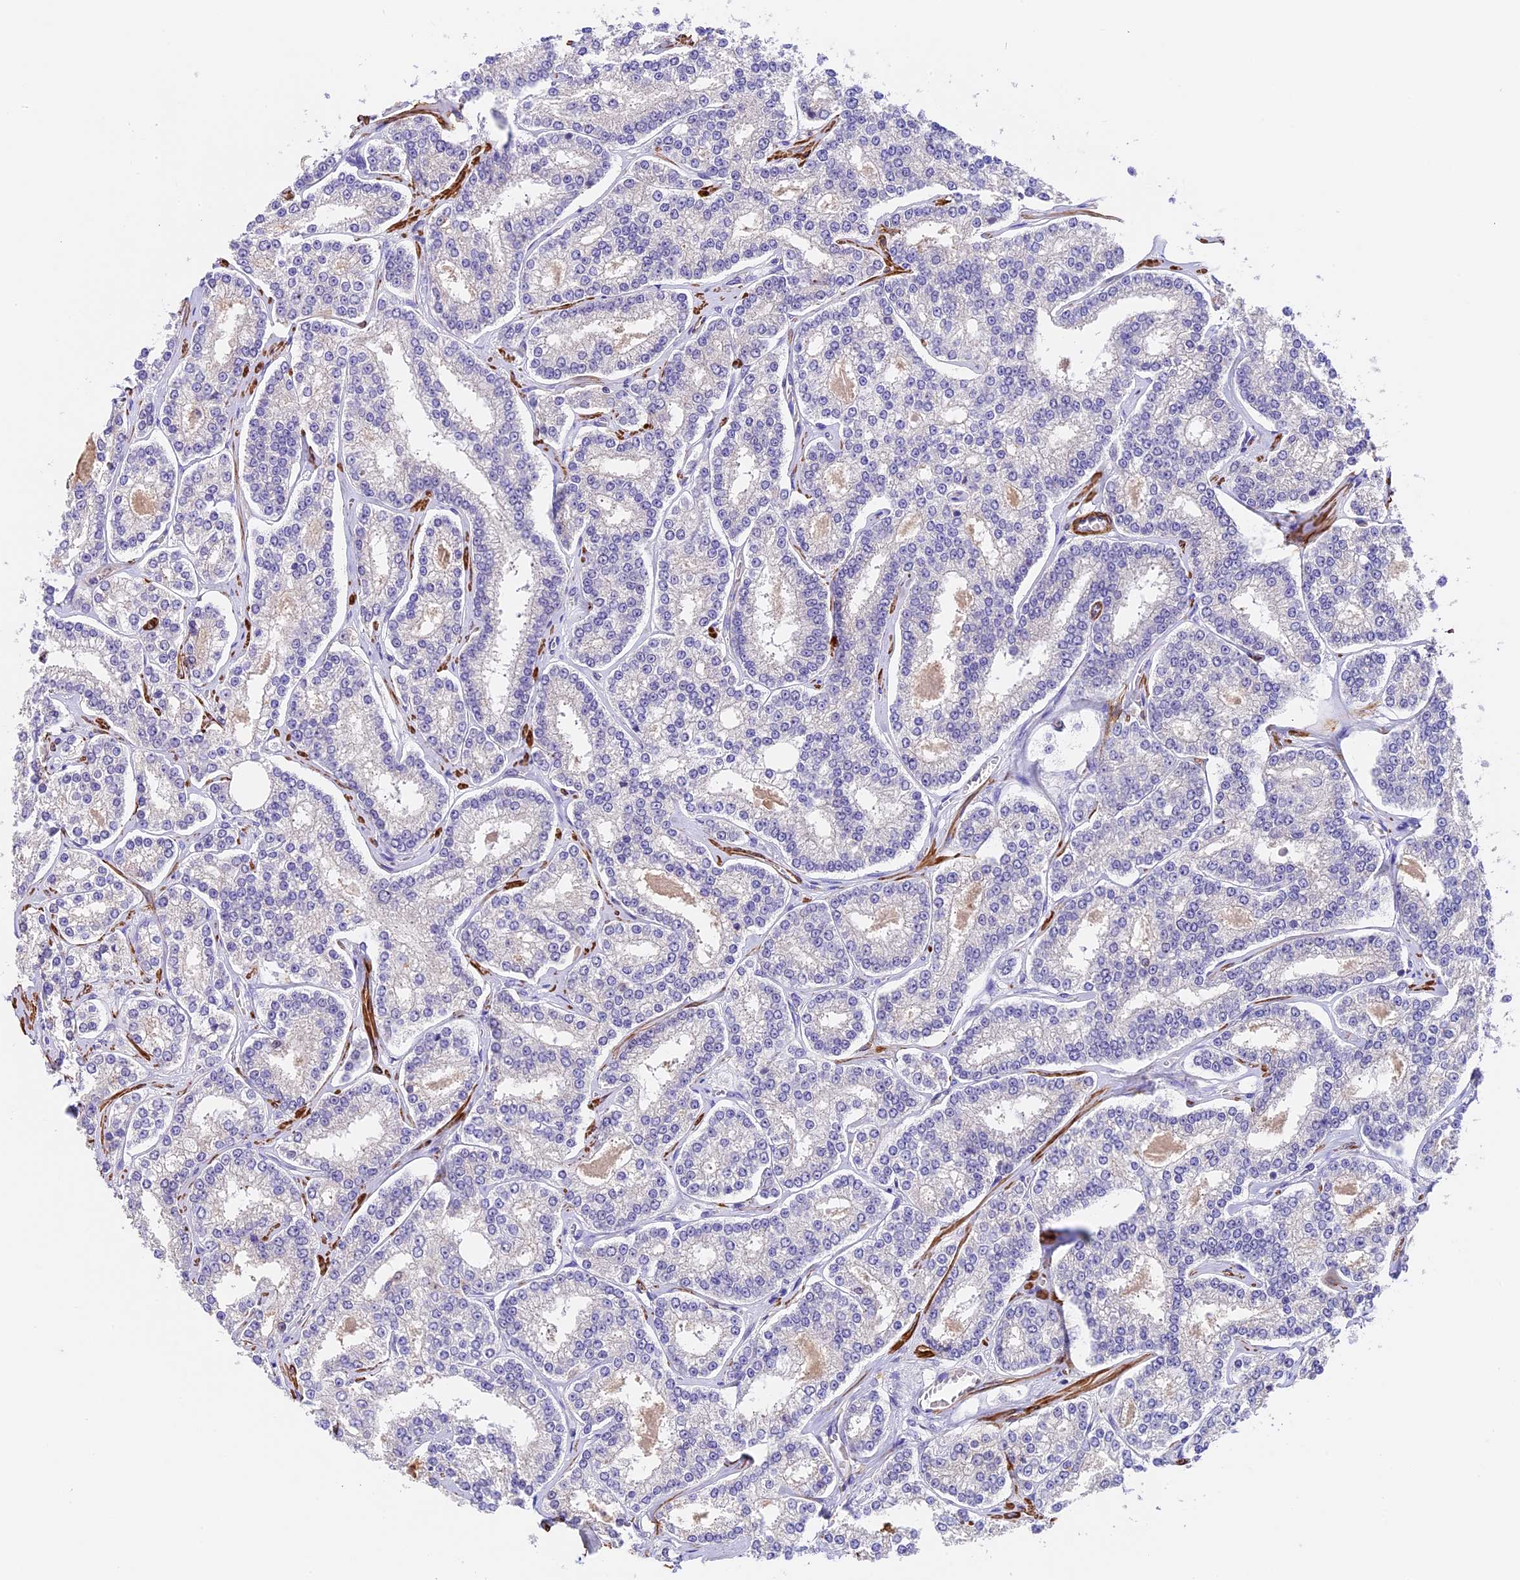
{"staining": {"intensity": "negative", "quantity": "none", "location": "none"}, "tissue": "prostate cancer", "cell_type": "Tumor cells", "image_type": "cancer", "snomed": [{"axis": "morphology", "description": "Normal tissue, NOS"}, {"axis": "morphology", "description": "Adenocarcinoma, High grade"}, {"axis": "topography", "description": "Prostate"}], "caption": "Tumor cells are negative for brown protein staining in prostate high-grade adenocarcinoma.", "gene": "TBC1D1", "patient": {"sex": "male", "age": 83}}